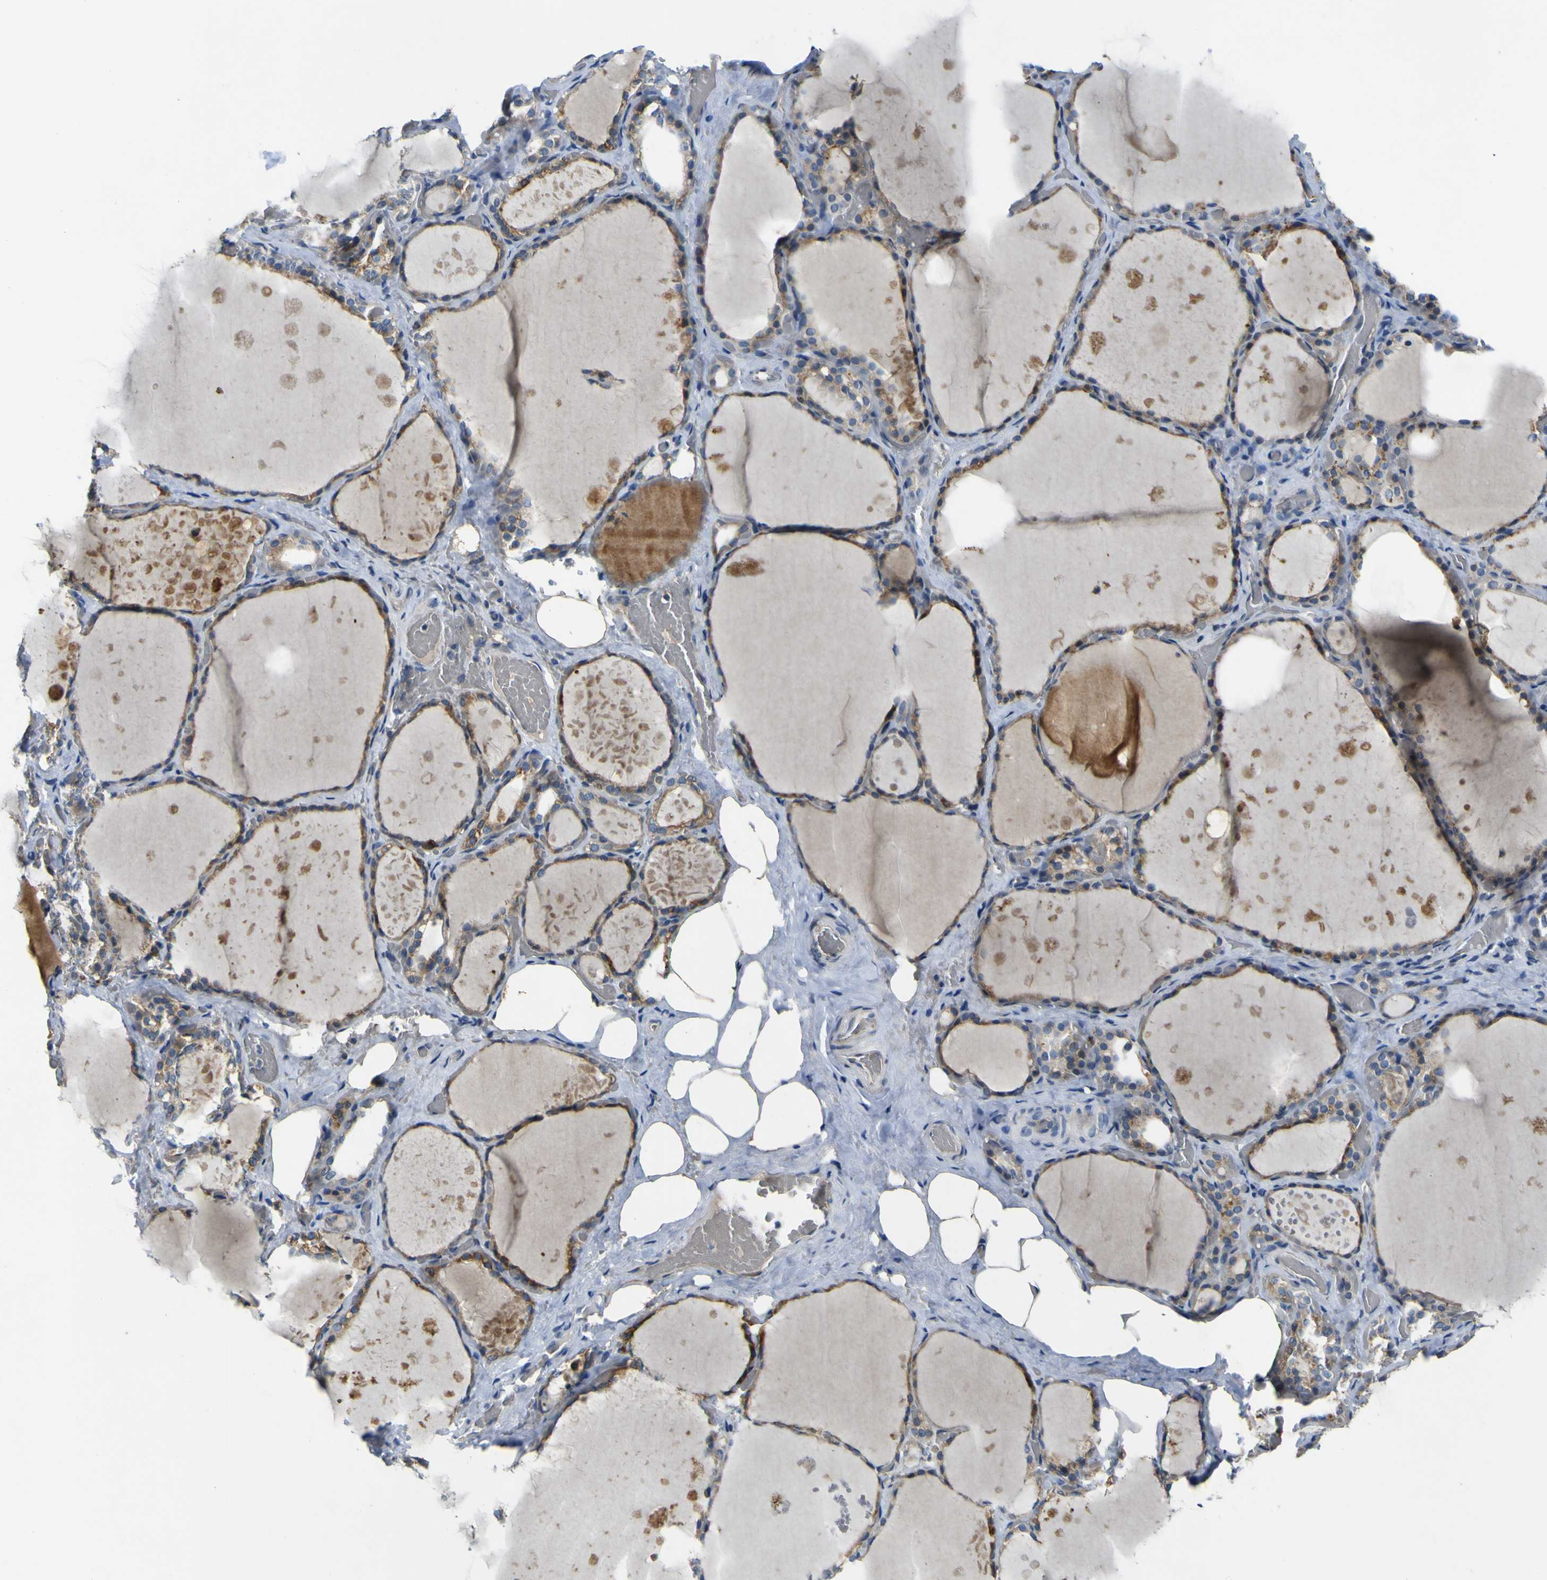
{"staining": {"intensity": "moderate", "quantity": ">75%", "location": "cytoplasmic/membranous"}, "tissue": "thyroid gland", "cell_type": "Glandular cells", "image_type": "normal", "snomed": [{"axis": "morphology", "description": "Normal tissue, NOS"}, {"axis": "topography", "description": "Thyroid gland"}], "caption": "Glandular cells display medium levels of moderate cytoplasmic/membranous positivity in about >75% of cells in unremarkable human thyroid gland.", "gene": "LDLR", "patient": {"sex": "male", "age": 61}}